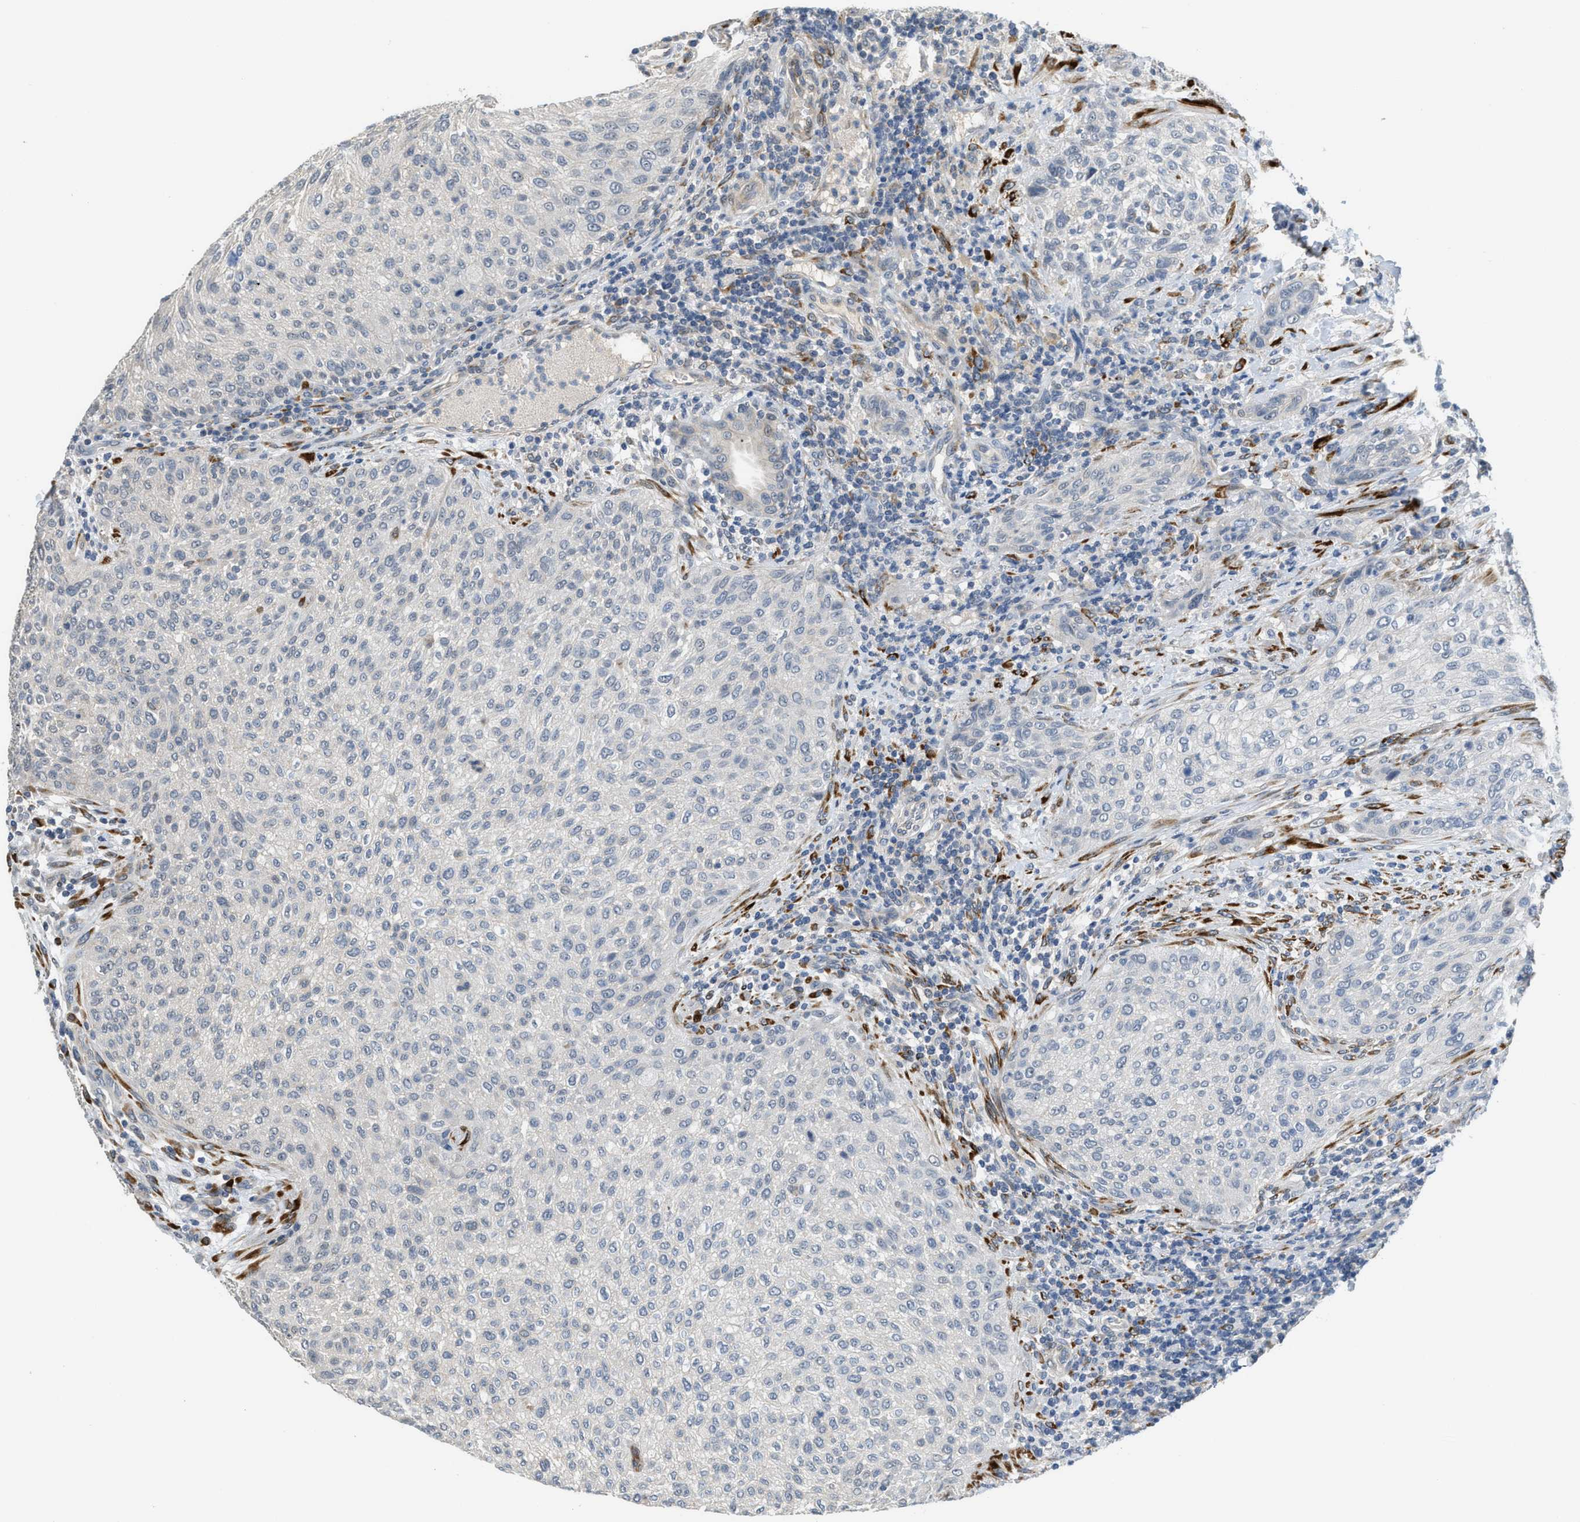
{"staining": {"intensity": "negative", "quantity": "none", "location": "none"}, "tissue": "urothelial cancer", "cell_type": "Tumor cells", "image_type": "cancer", "snomed": [{"axis": "morphology", "description": "Urothelial carcinoma, Low grade"}, {"axis": "morphology", "description": "Urothelial carcinoma, High grade"}, {"axis": "topography", "description": "Urinary bladder"}], "caption": "The image reveals no staining of tumor cells in high-grade urothelial carcinoma.", "gene": "TMEM154", "patient": {"sex": "male", "age": 35}}